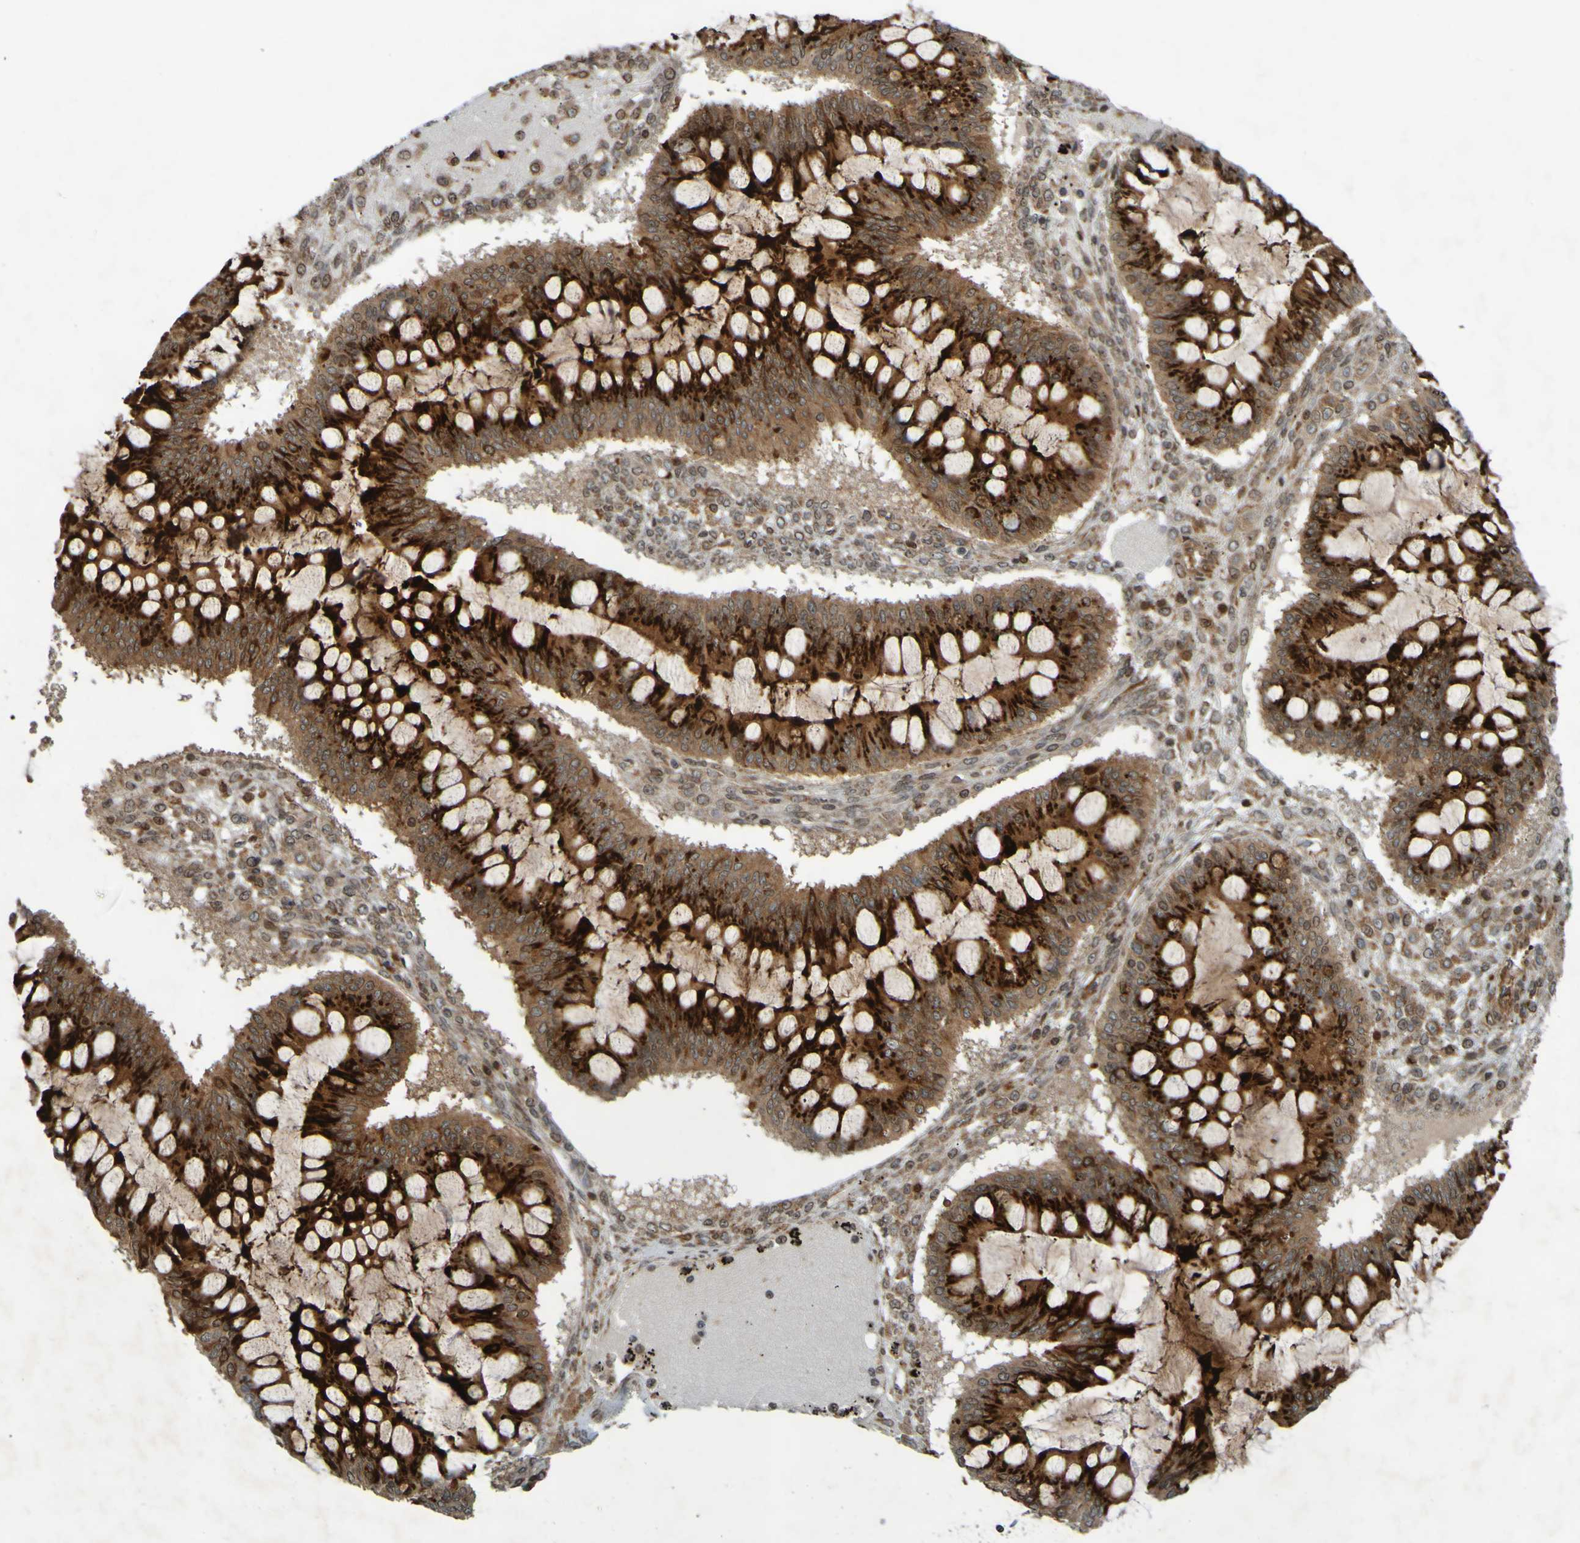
{"staining": {"intensity": "strong", "quantity": ">75%", "location": "cytoplasmic/membranous"}, "tissue": "ovarian cancer", "cell_type": "Tumor cells", "image_type": "cancer", "snomed": [{"axis": "morphology", "description": "Cystadenocarcinoma, mucinous, NOS"}, {"axis": "topography", "description": "Ovary"}], "caption": "Mucinous cystadenocarcinoma (ovarian) stained with a protein marker displays strong staining in tumor cells.", "gene": "GUCY1A1", "patient": {"sex": "female", "age": 73}}